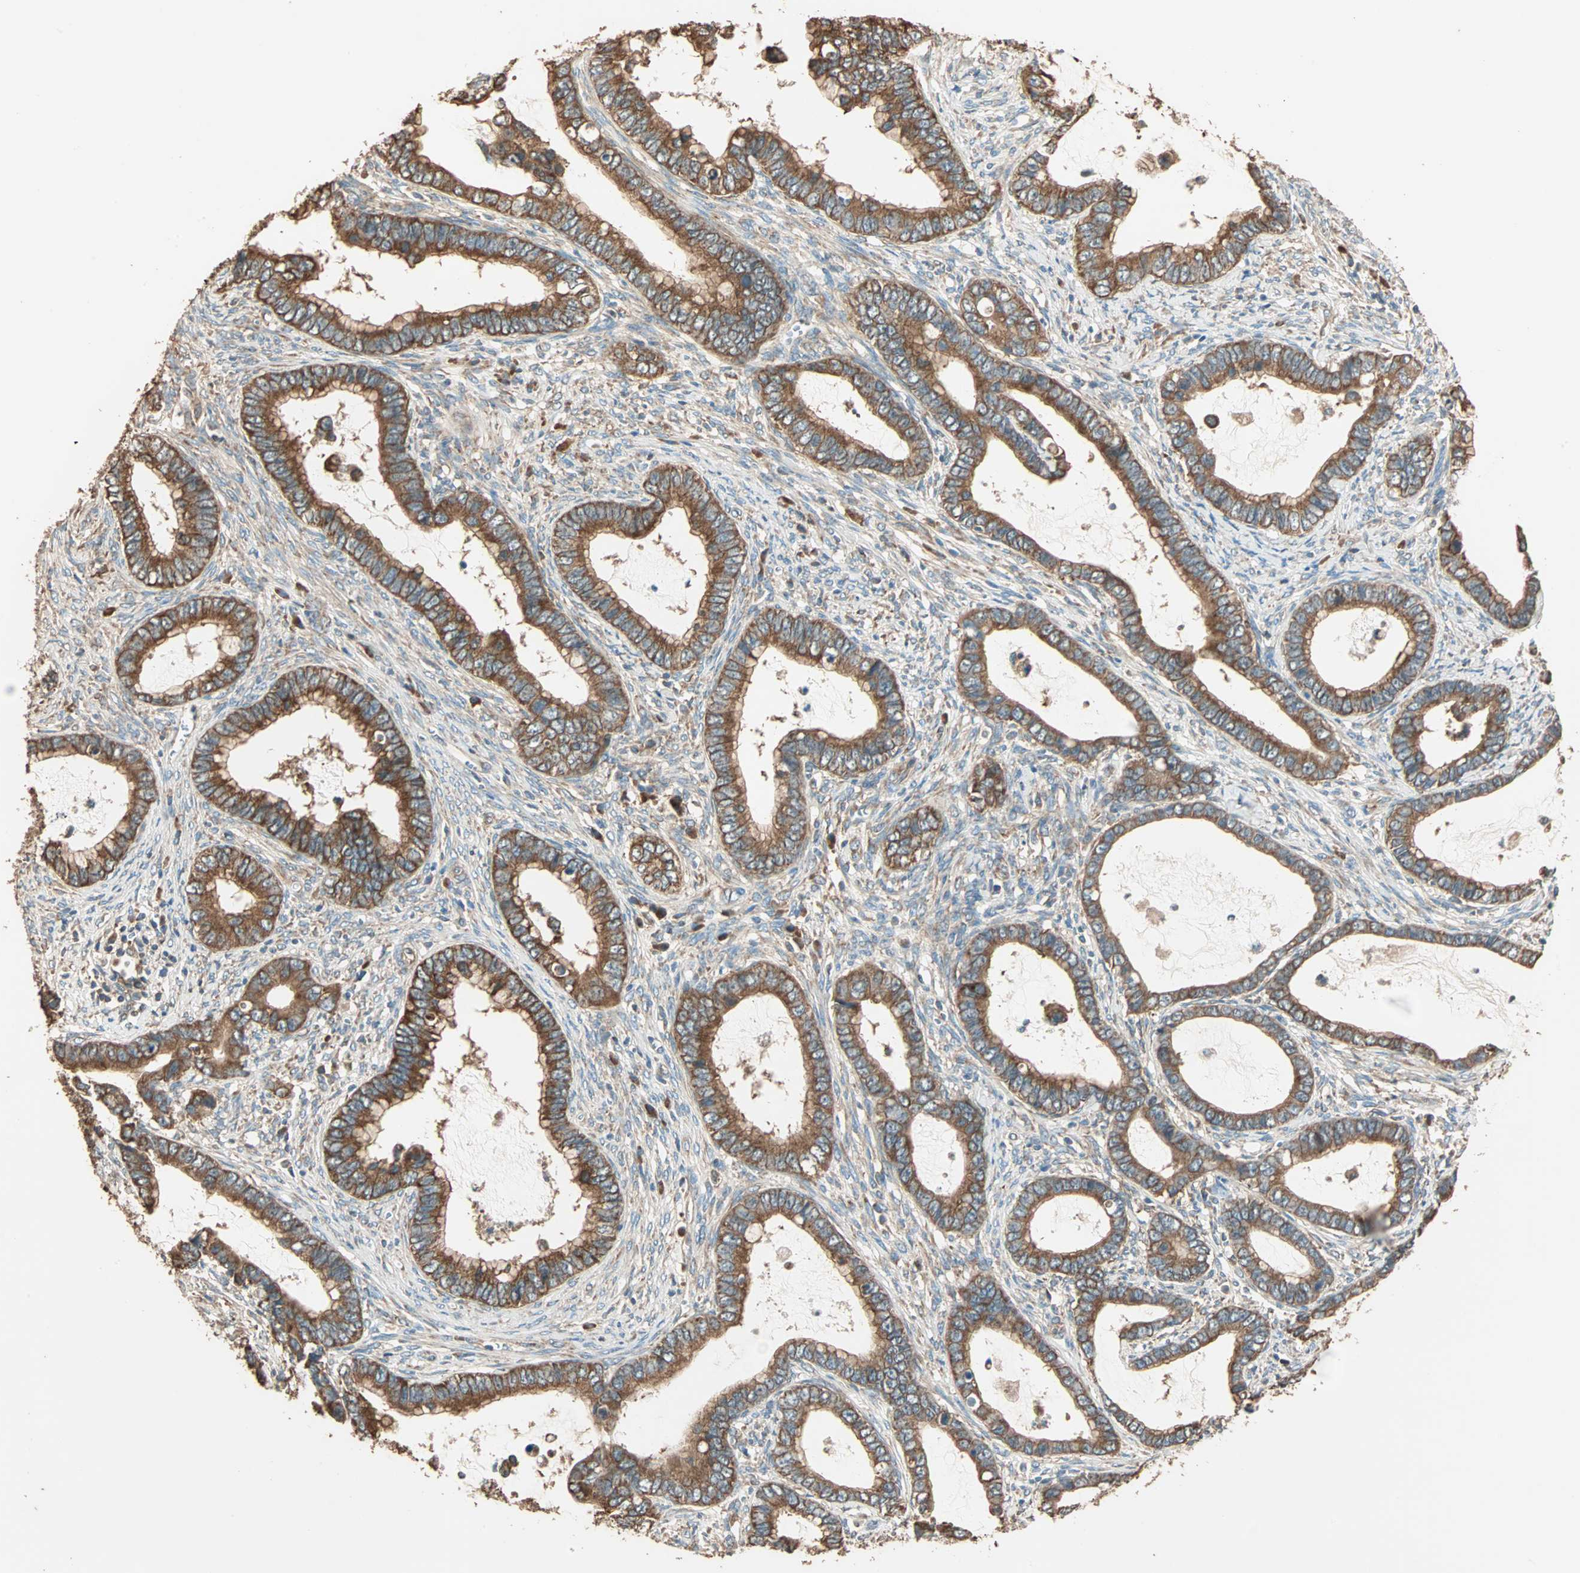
{"staining": {"intensity": "strong", "quantity": ">75%", "location": "cytoplasmic/membranous"}, "tissue": "cervical cancer", "cell_type": "Tumor cells", "image_type": "cancer", "snomed": [{"axis": "morphology", "description": "Adenocarcinoma, NOS"}, {"axis": "topography", "description": "Cervix"}], "caption": "Immunohistochemistry image of neoplastic tissue: cervical cancer (adenocarcinoma) stained using immunohistochemistry (IHC) shows high levels of strong protein expression localized specifically in the cytoplasmic/membranous of tumor cells, appearing as a cytoplasmic/membranous brown color.", "gene": "EIF4G2", "patient": {"sex": "female", "age": 44}}